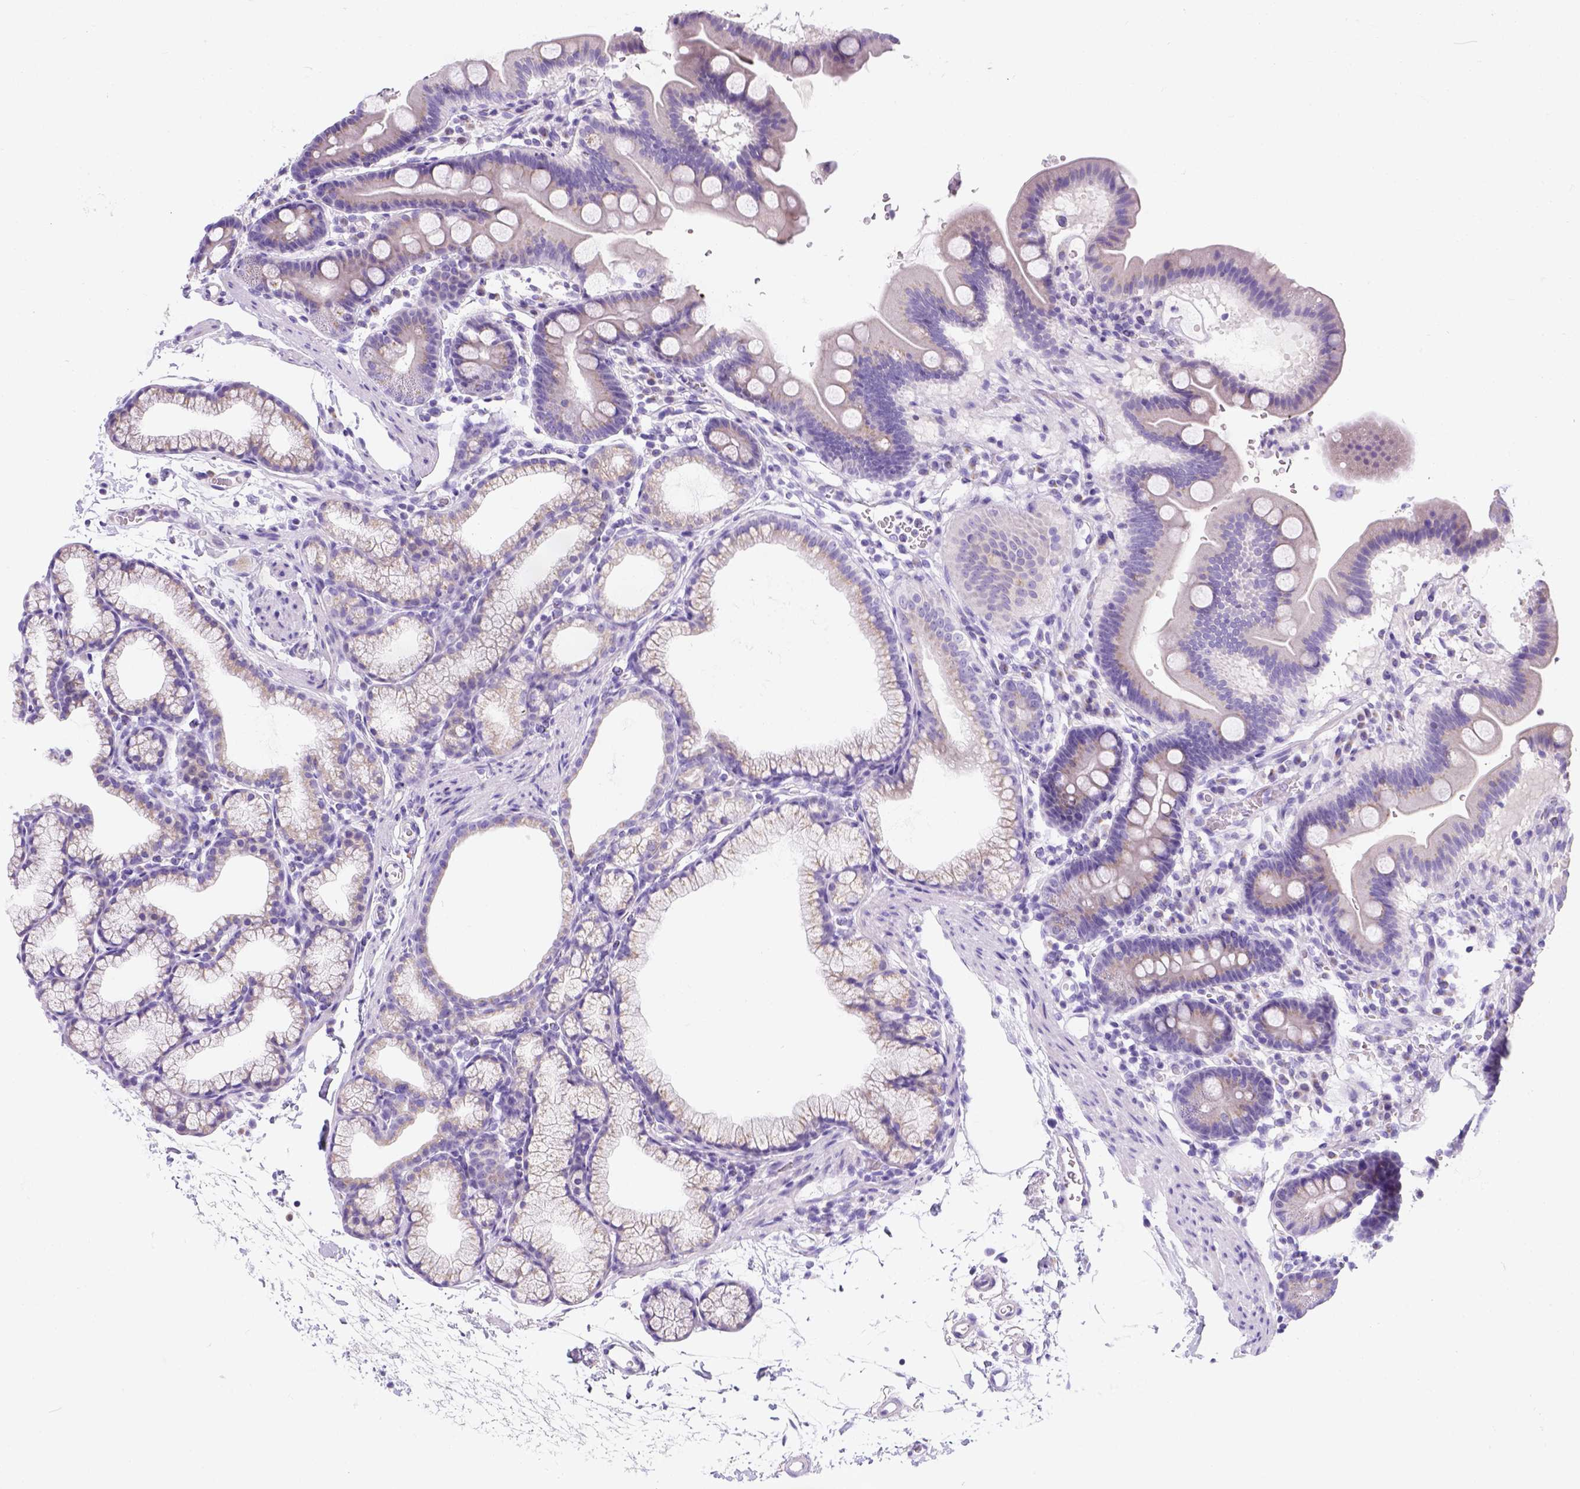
{"staining": {"intensity": "negative", "quantity": "none", "location": "none"}, "tissue": "duodenum", "cell_type": "Glandular cells", "image_type": "normal", "snomed": [{"axis": "morphology", "description": "Normal tissue, NOS"}, {"axis": "topography", "description": "Duodenum"}], "caption": "An immunohistochemistry image of normal duodenum is shown. There is no staining in glandular cells of duodenum.", "gene": "PHF7", "patient": {"sex": "male", "age": 59}}